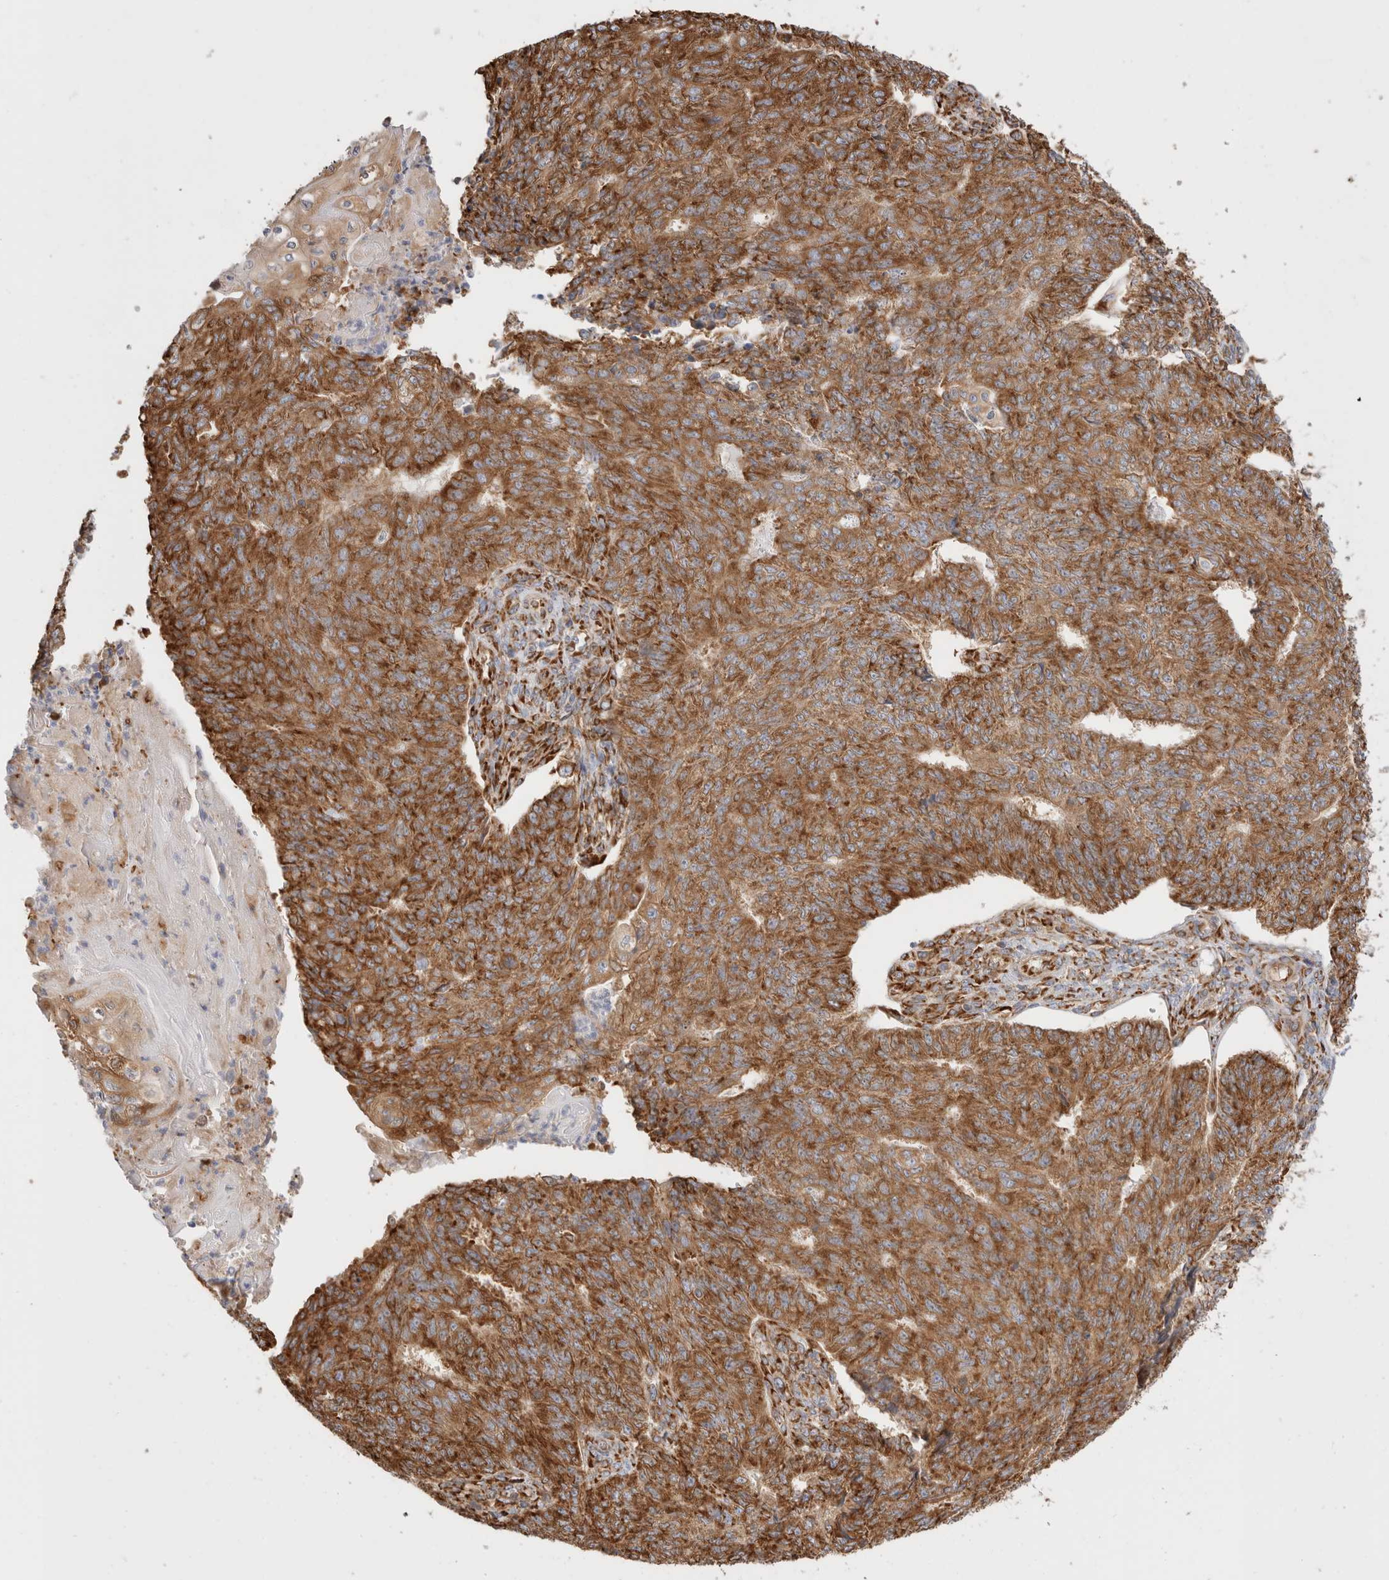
{"staining": {"intensity": "strong", "quantity": ">75%", "location": "cytoplasmic/membranous"}, "tissue": "endometrial cancer", "cell_type": "Tumor cells", "image_type": "cancer", "snomed": [{"axis": "morphology", "description": "Adenocarcinoma, NOS"}, {"axis": "topography", "description": "Endometrium"}], "caption": "Immunohistochemical staining of human endometrial adenocarcinoma displays strong cytoplasmic/membranous protein staining in about >75% of tumor cells.", "gene": "ZC2HC1A", "patient": {"sex": "female", "age": 32}}